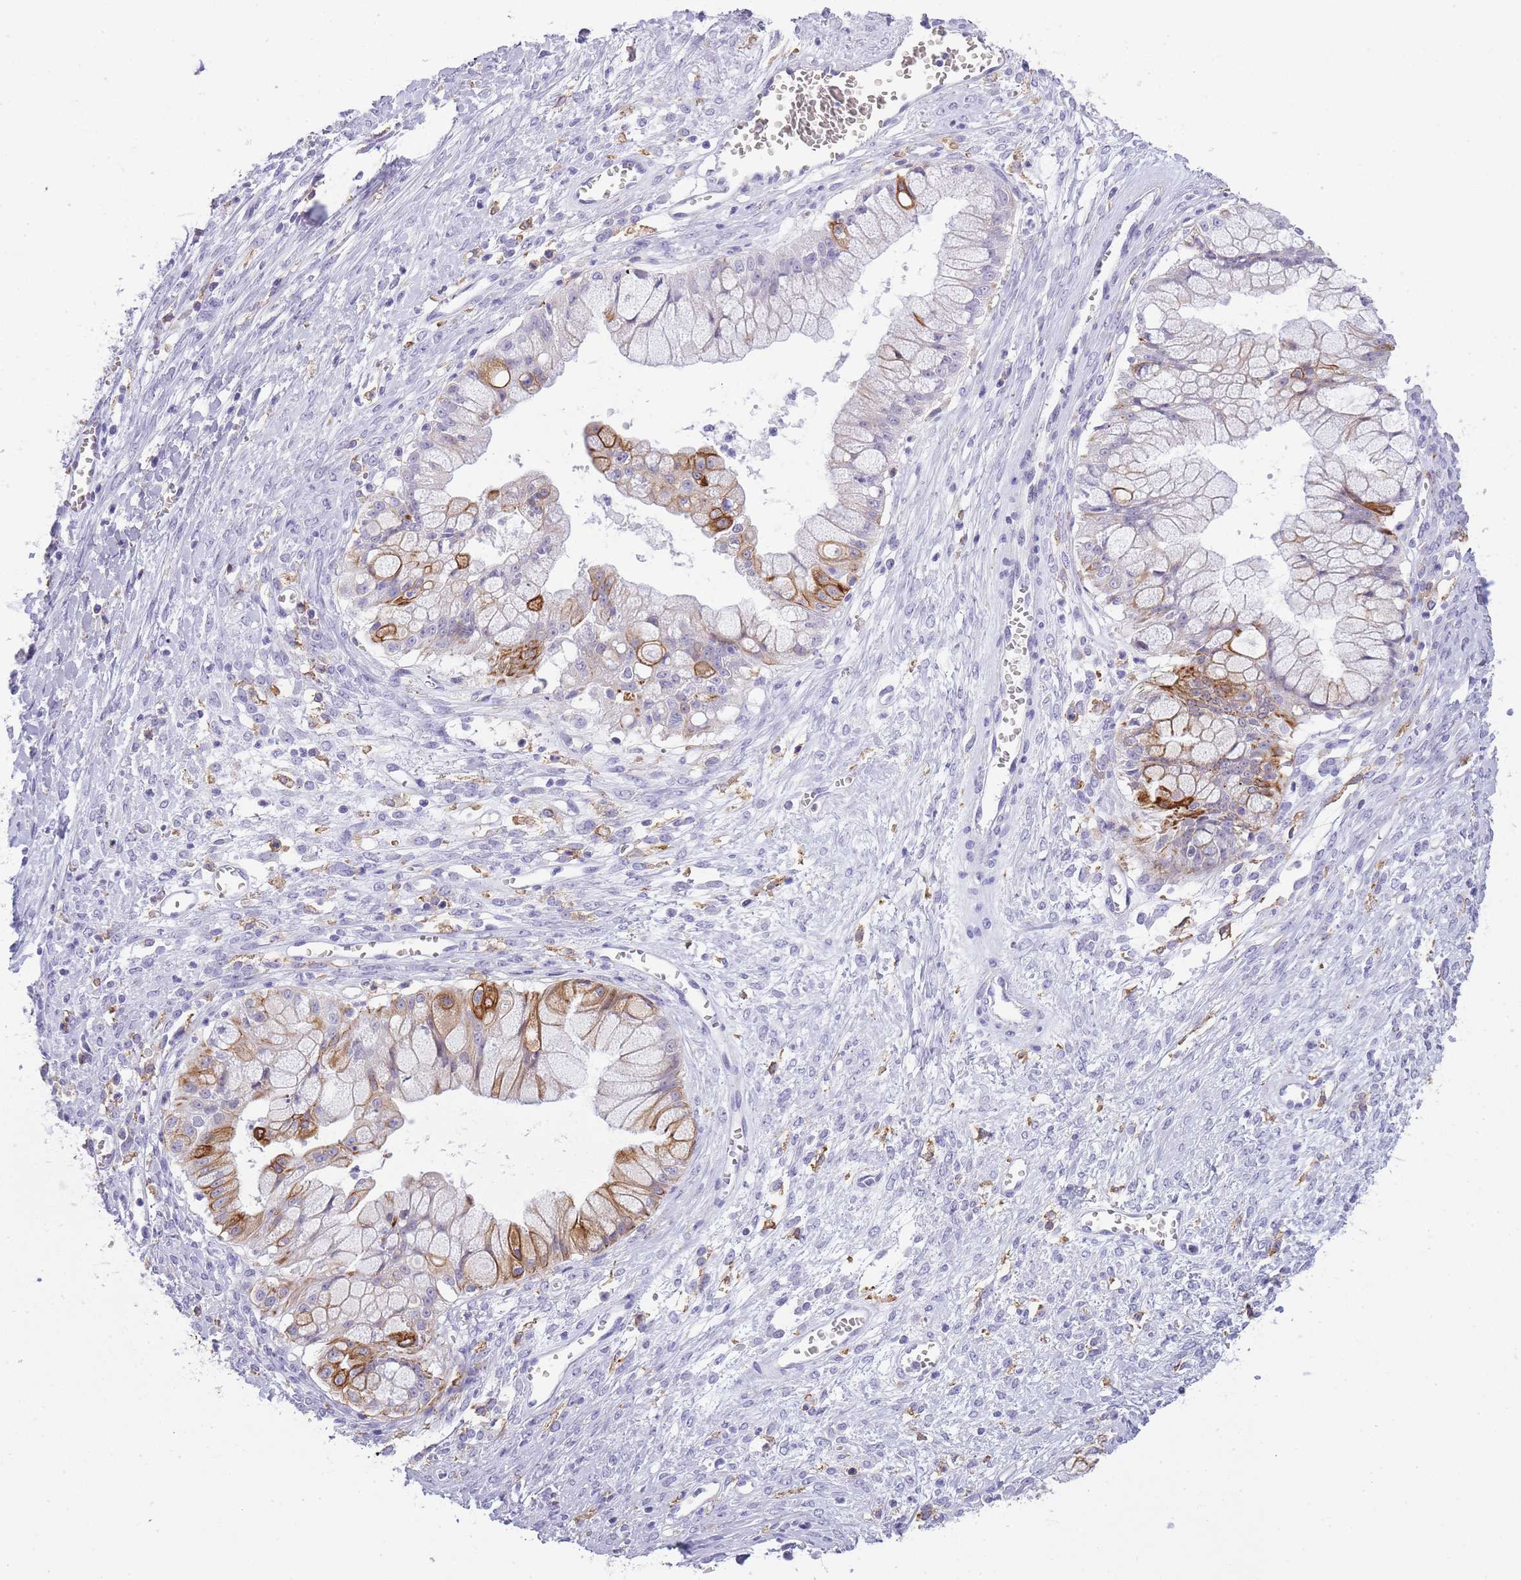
{"staining": {"intensity": "strong", "quantity": "25%-75%", "location": "cytoplasmic/membranous"}, "tissue": "ovarian cancer", "cell_type": "Tumor cells", "image_type": "cancer", "snomed": [{"axis": "morphology", "description": "Cystadenocarcinoma, mucinous, NOS"}, {"axis": "topography", "description": "Ovary"}], "caption": "A histopathology image showing strong cytoplasmic/membranous positivity in about 25%-75% of tumor cells in ovarian cancer, as visualized by brown immunohistochemical staining.", "gene": "RADX", "patient": {"sex": "female", "age": 70}}